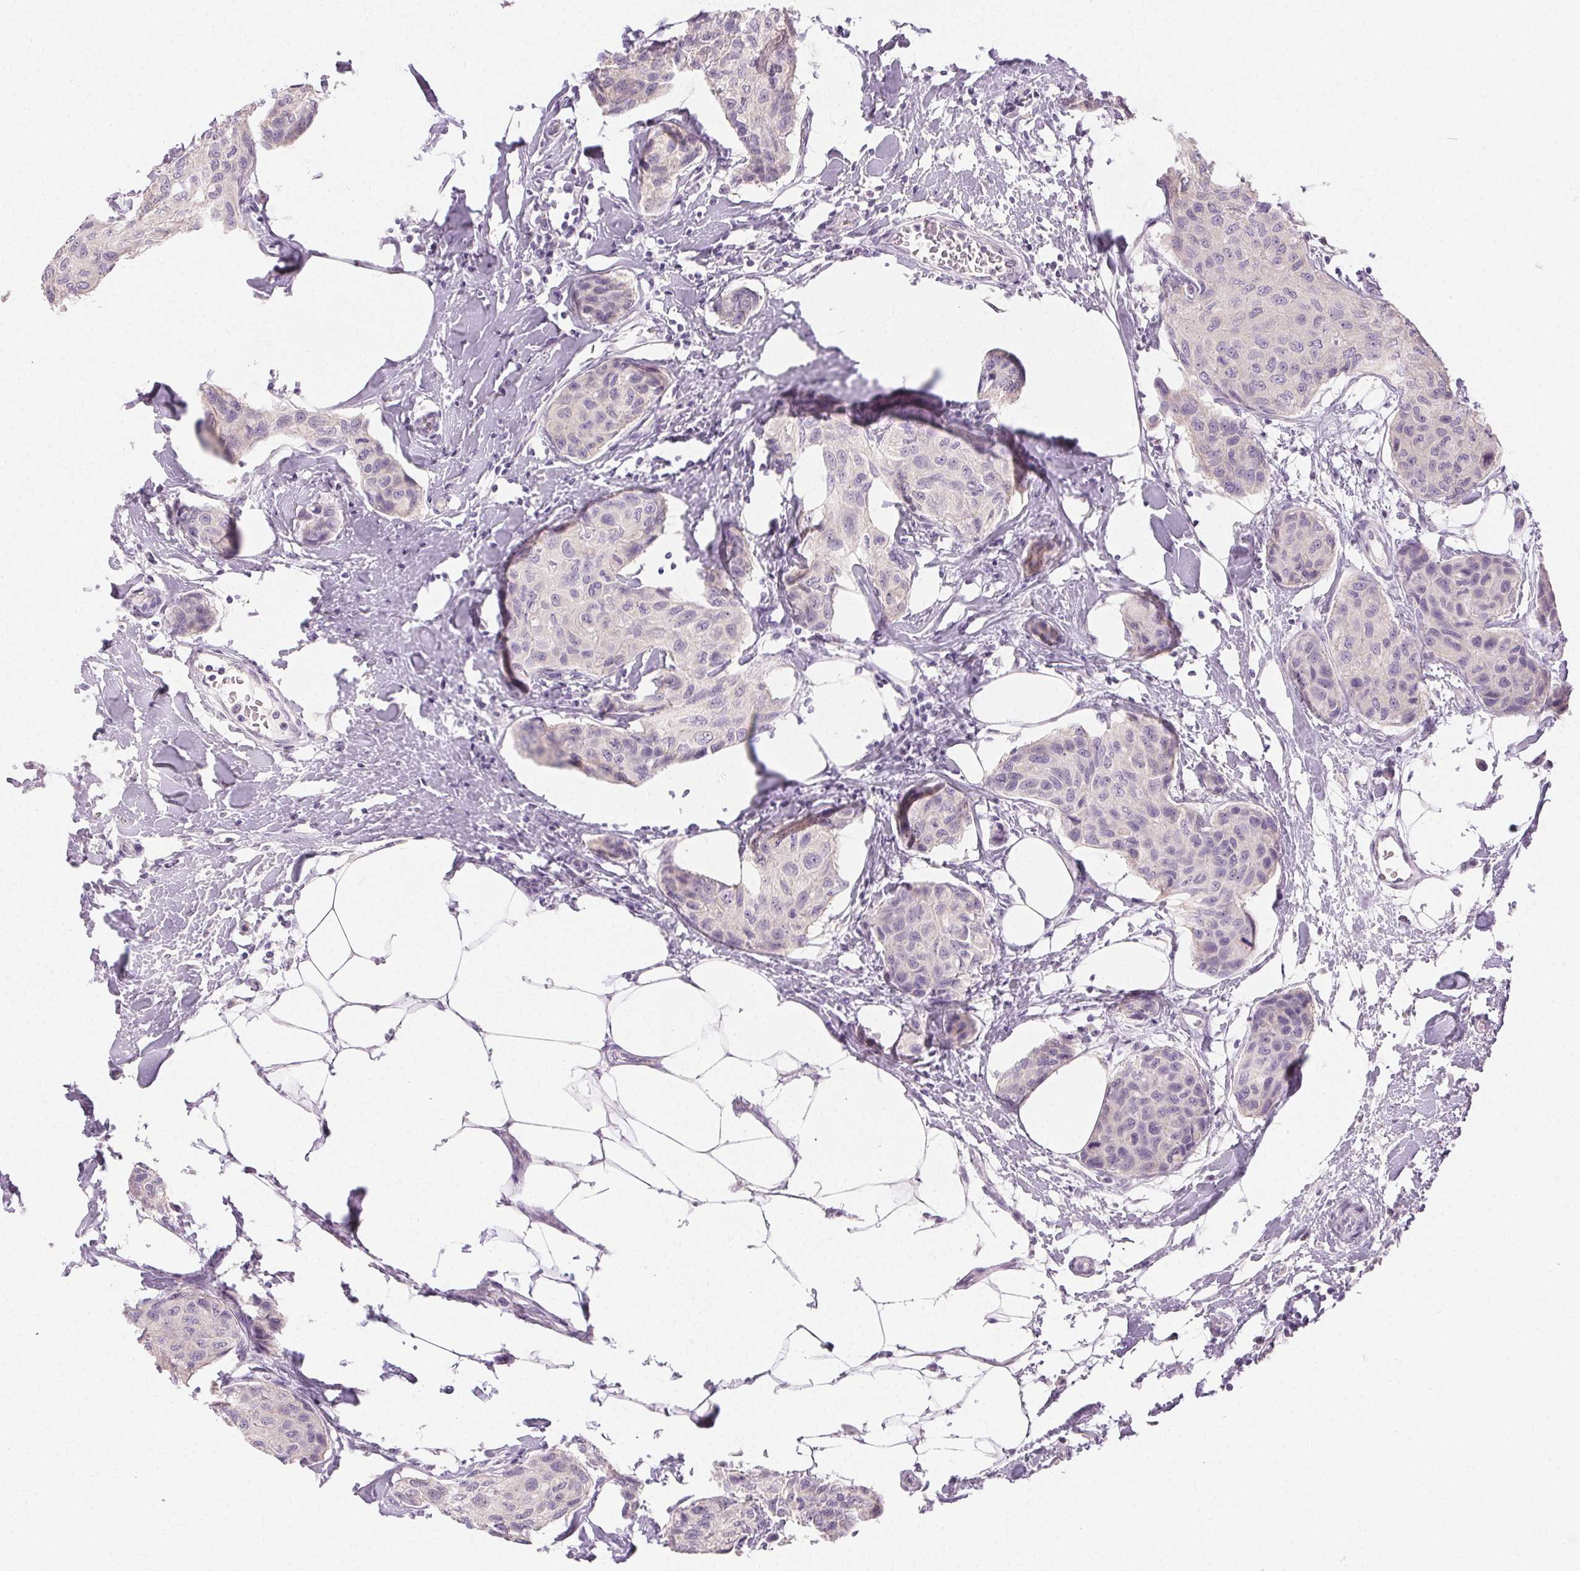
{"staining": {"intensity": "negative", "quantity": "none", "location": "none"}, "tissue": "breast cancer", "cell_type": "Tumor cells", "image_type": "cancer", "snomed": [{"axis": "morphology", "description": "Duct carcinoma"}, {"axis": "topography", "description": "Breast"}], "caption": "Immunohistochemical staining of intraductal carcinoma (breast) exhibits no significant expression in tumor cells.", "gene": "SFTPD", "patient": {"sex": "female", "age": 80}}